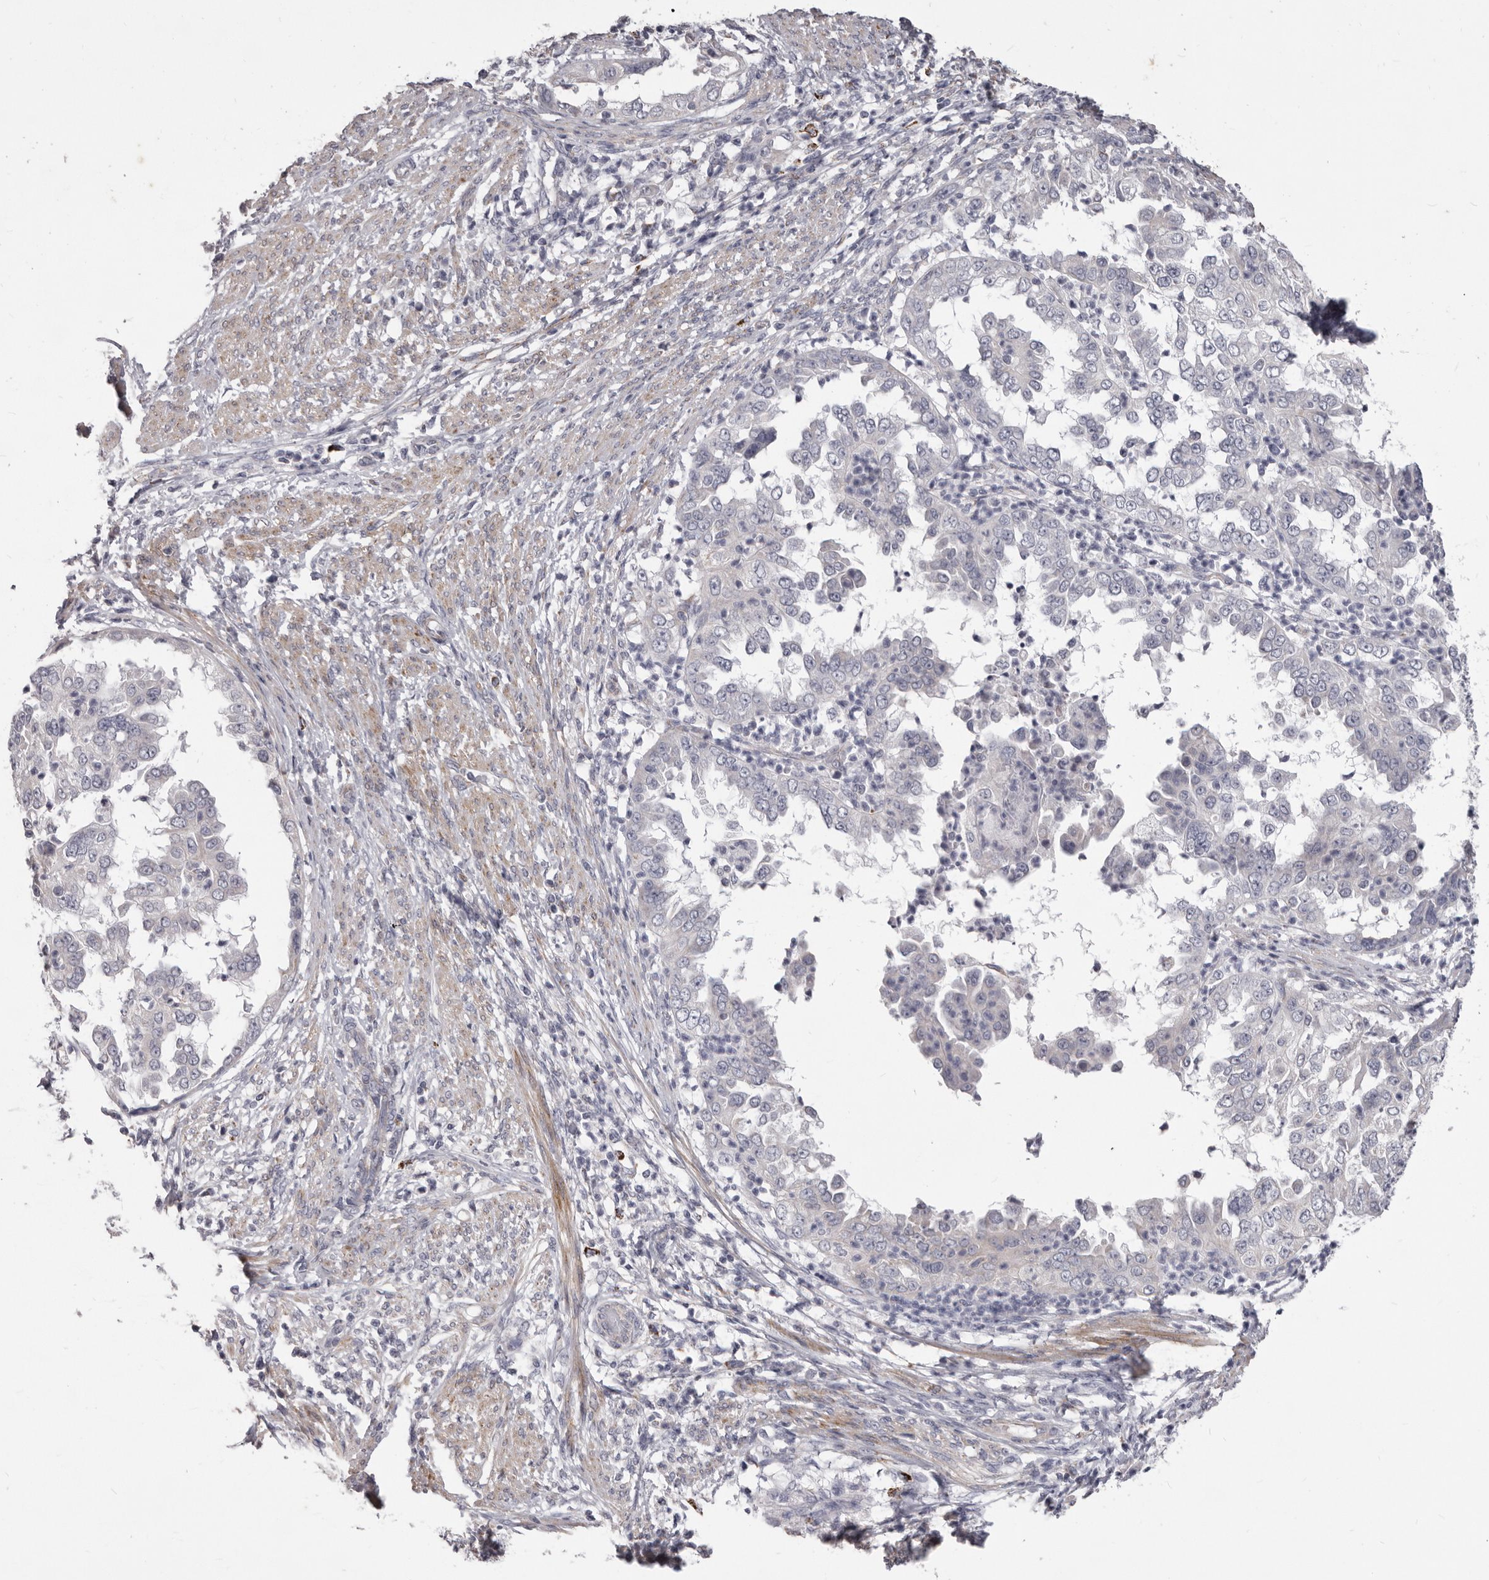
{"staining": {"intensity": "negative", "quantity": "none", "location": "none"}, "tissue": "endometrial cancer", "cell_type": "Tumor cells", "image_type": "cancer", "snomed": [{"axis": "morphology", "description": "Adenocarcinoma, NOS"}, {"axis": "topography", "description": "Endometrium"}], "caption": "The immunohistochemistry (IHC) photomicrograph has no significant staining in tumor cells of endometrial cancer (adenocarcinoma) tissue.", "gene": "PRMT2", "patient": {"sex": "female", "age": 85}}